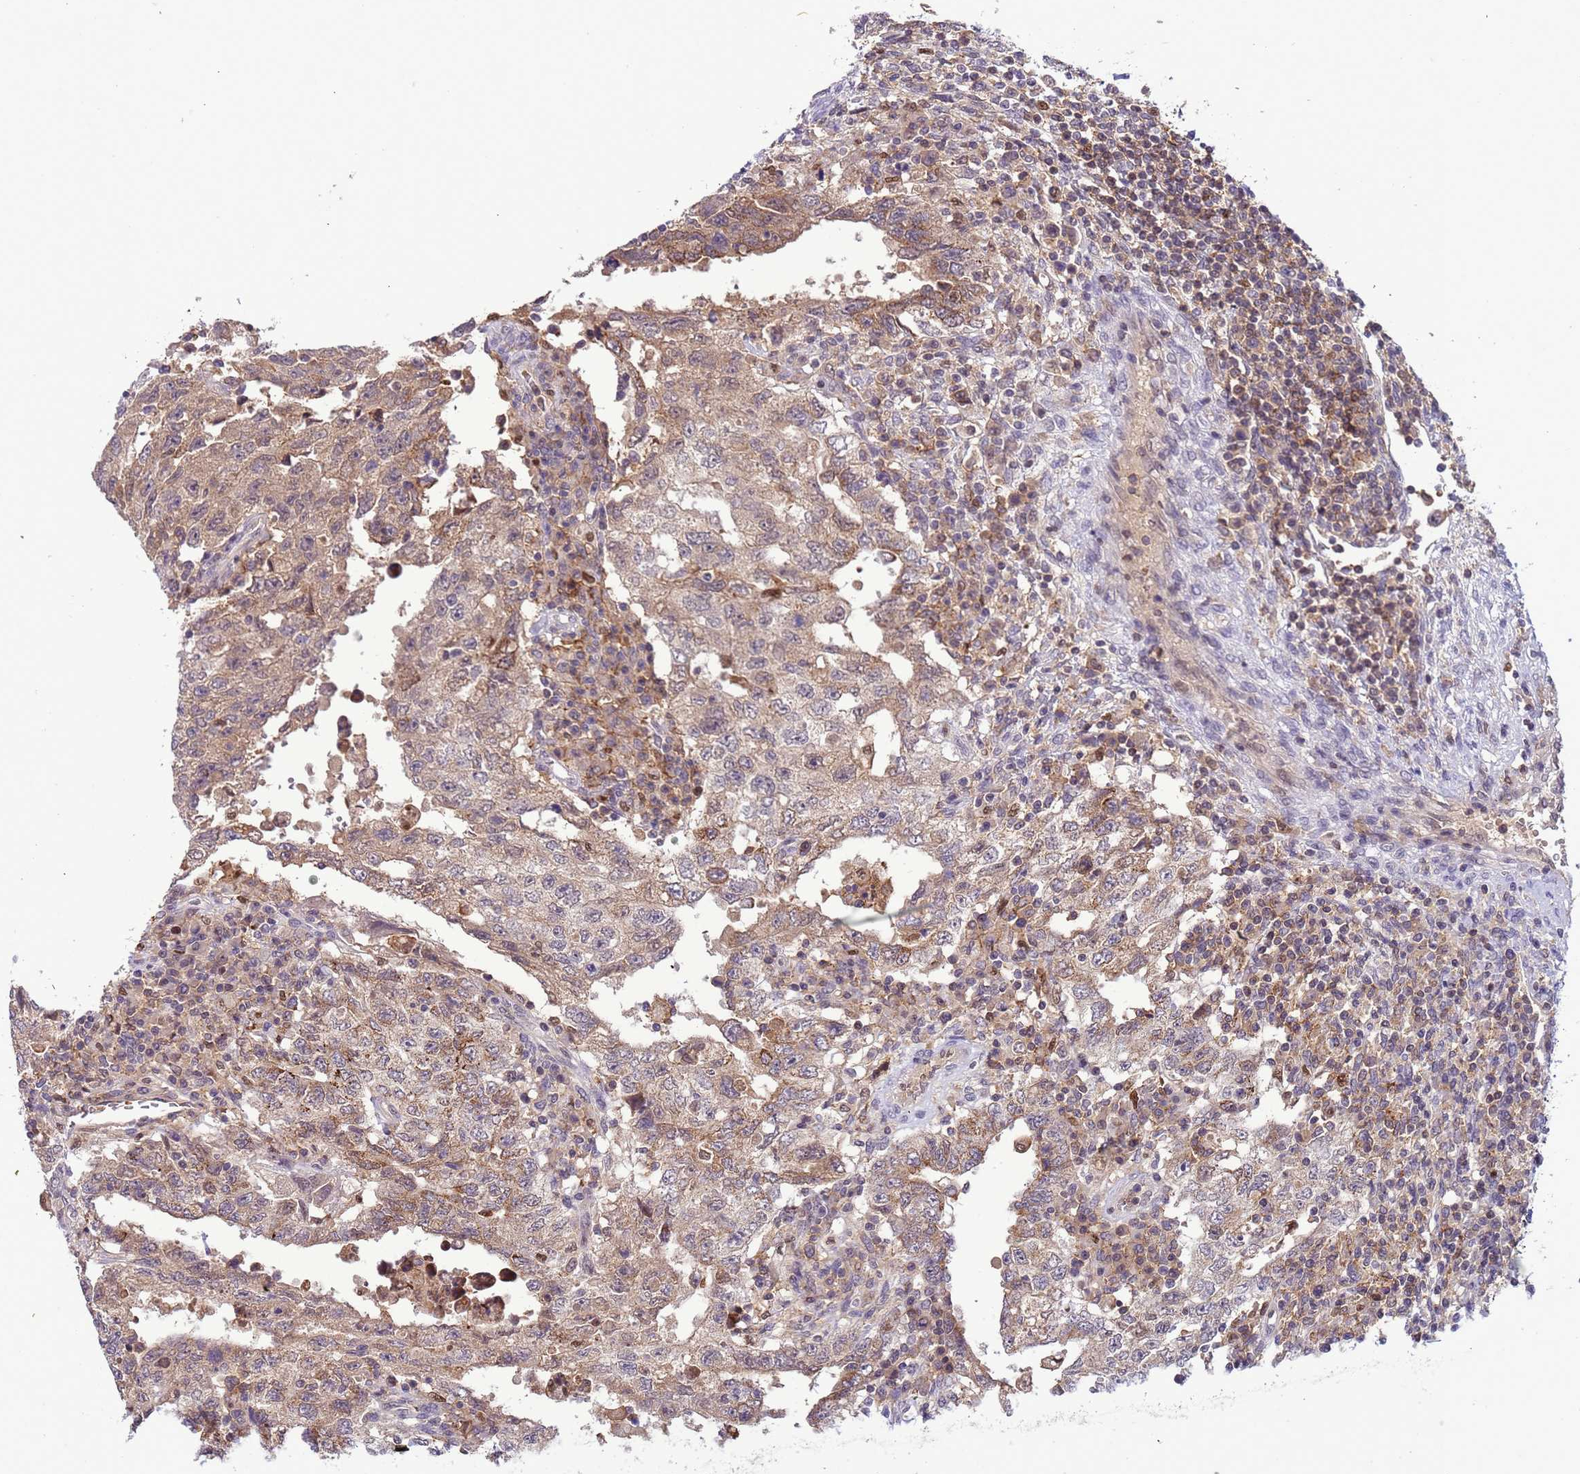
{"staining": {"intensity": "weak", "quantity": "25%-75%", "location": "cytoplasmic/membranous"}, "tissue": "testis cancer", "cell_type": "Tumor cells", "image_type": "cancer", "snomed": [{"axis": "morphology", "description": "Carcinoma, Embryonal, NOS"}, {"axis": "topography", "description": "Testis"}], "caption": "A brown stain highlights weak cytoplasmic/membranous staining of a protein in human testis cancer tumor cells.", "gene": "CD53", "patient": {"sex": "male", "age": 26}}